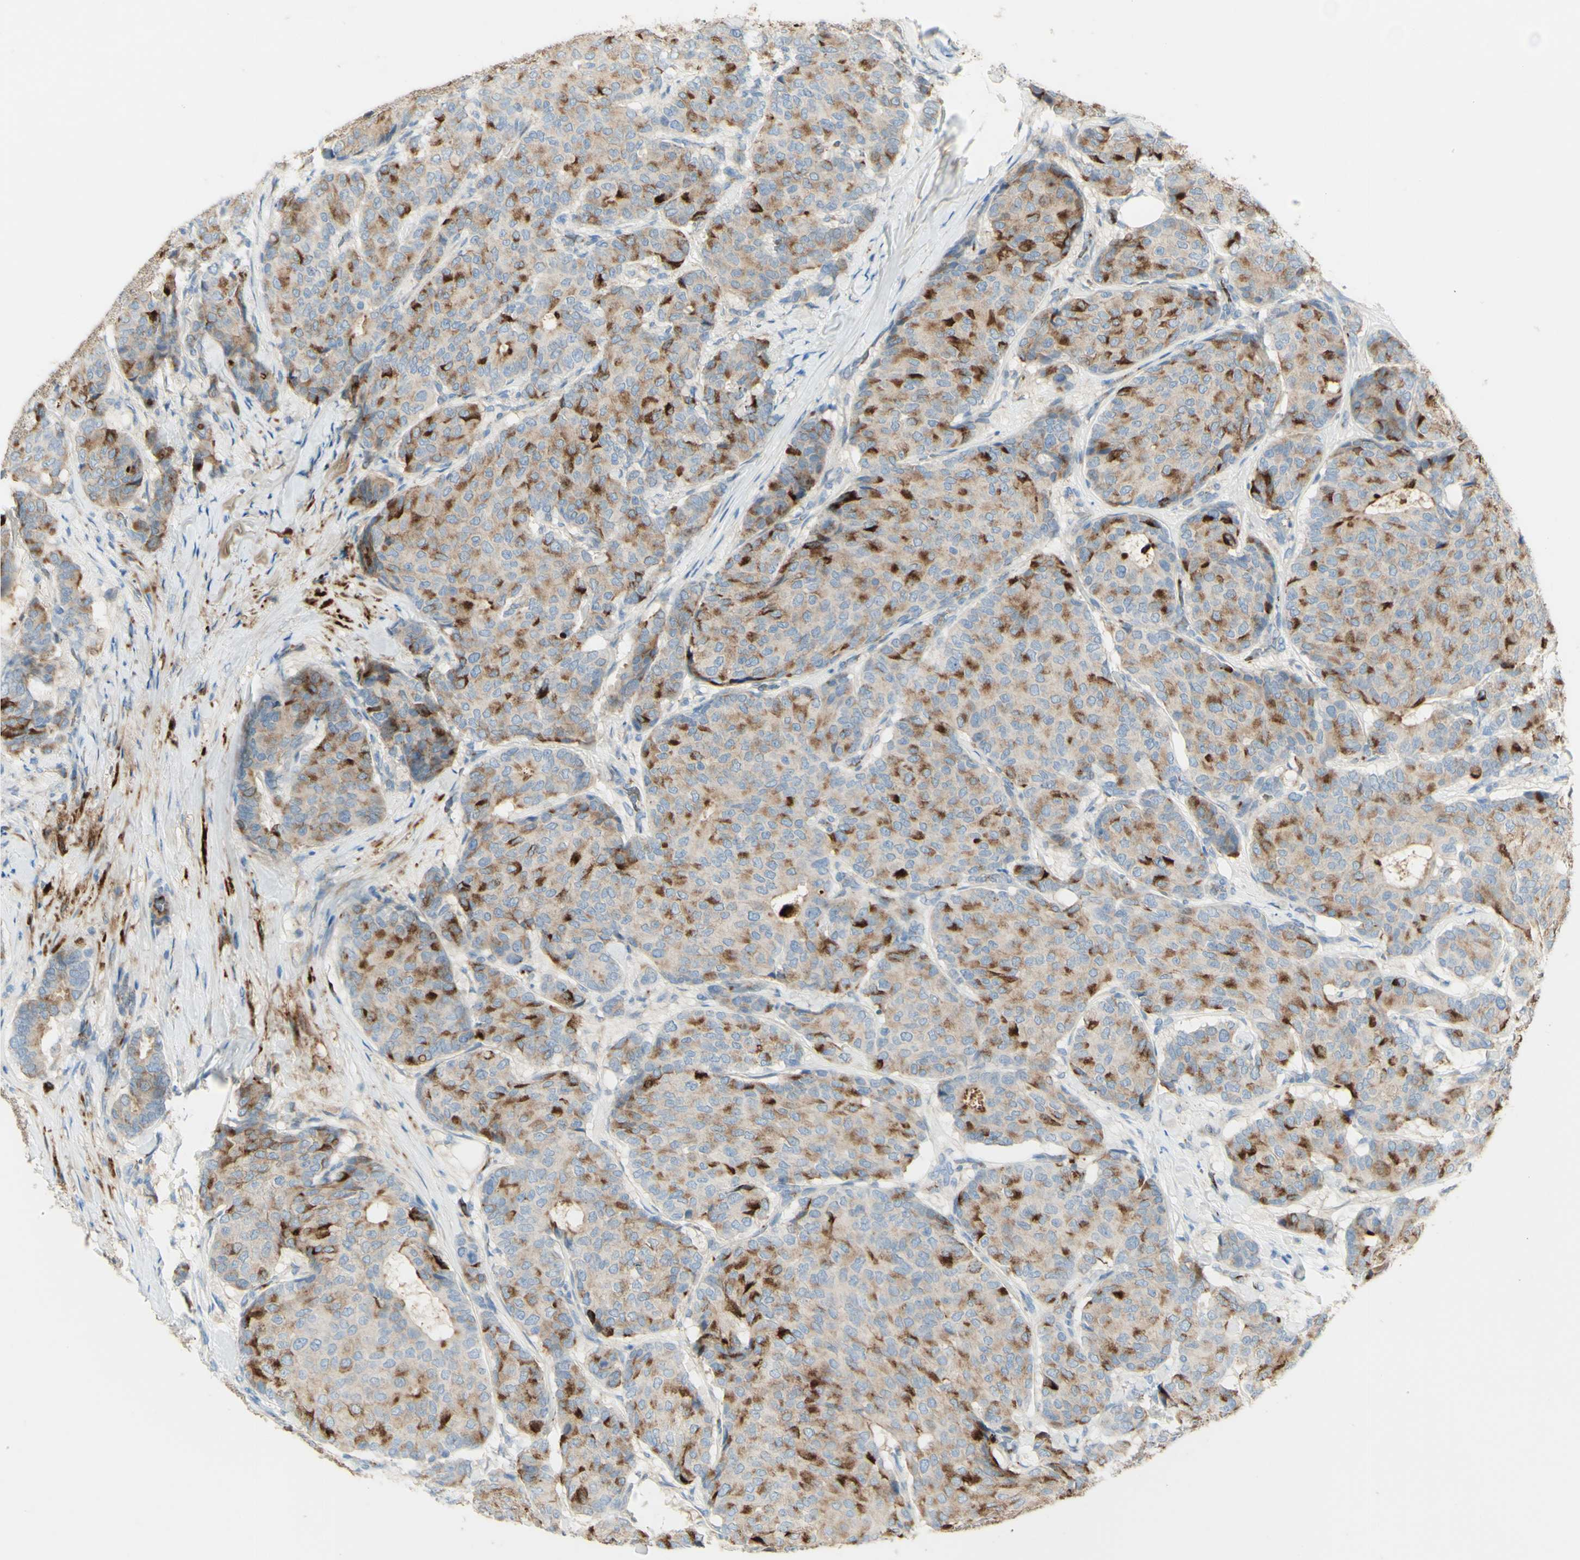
{"staining": {"intensity": "strong", "quantity": "<25%", "location": "cytoplasmic/membranous"}, "tissue": "breast cancer", "cell_type": "Tumor cells", "image_type": "cancer", "snomed": [{"axis": "morphology", "description": "Duct carcinoma"}, {"axis": "topography", "description": "Breast"}], "caption": "The immunohistochemical stain labels strong cytoplasmic/membranous expression in tumor cells of breast cancer (intraductal carcinoma) tissue.", "gene": "GAN", "patient": {"sex": "female", "age": 75}}